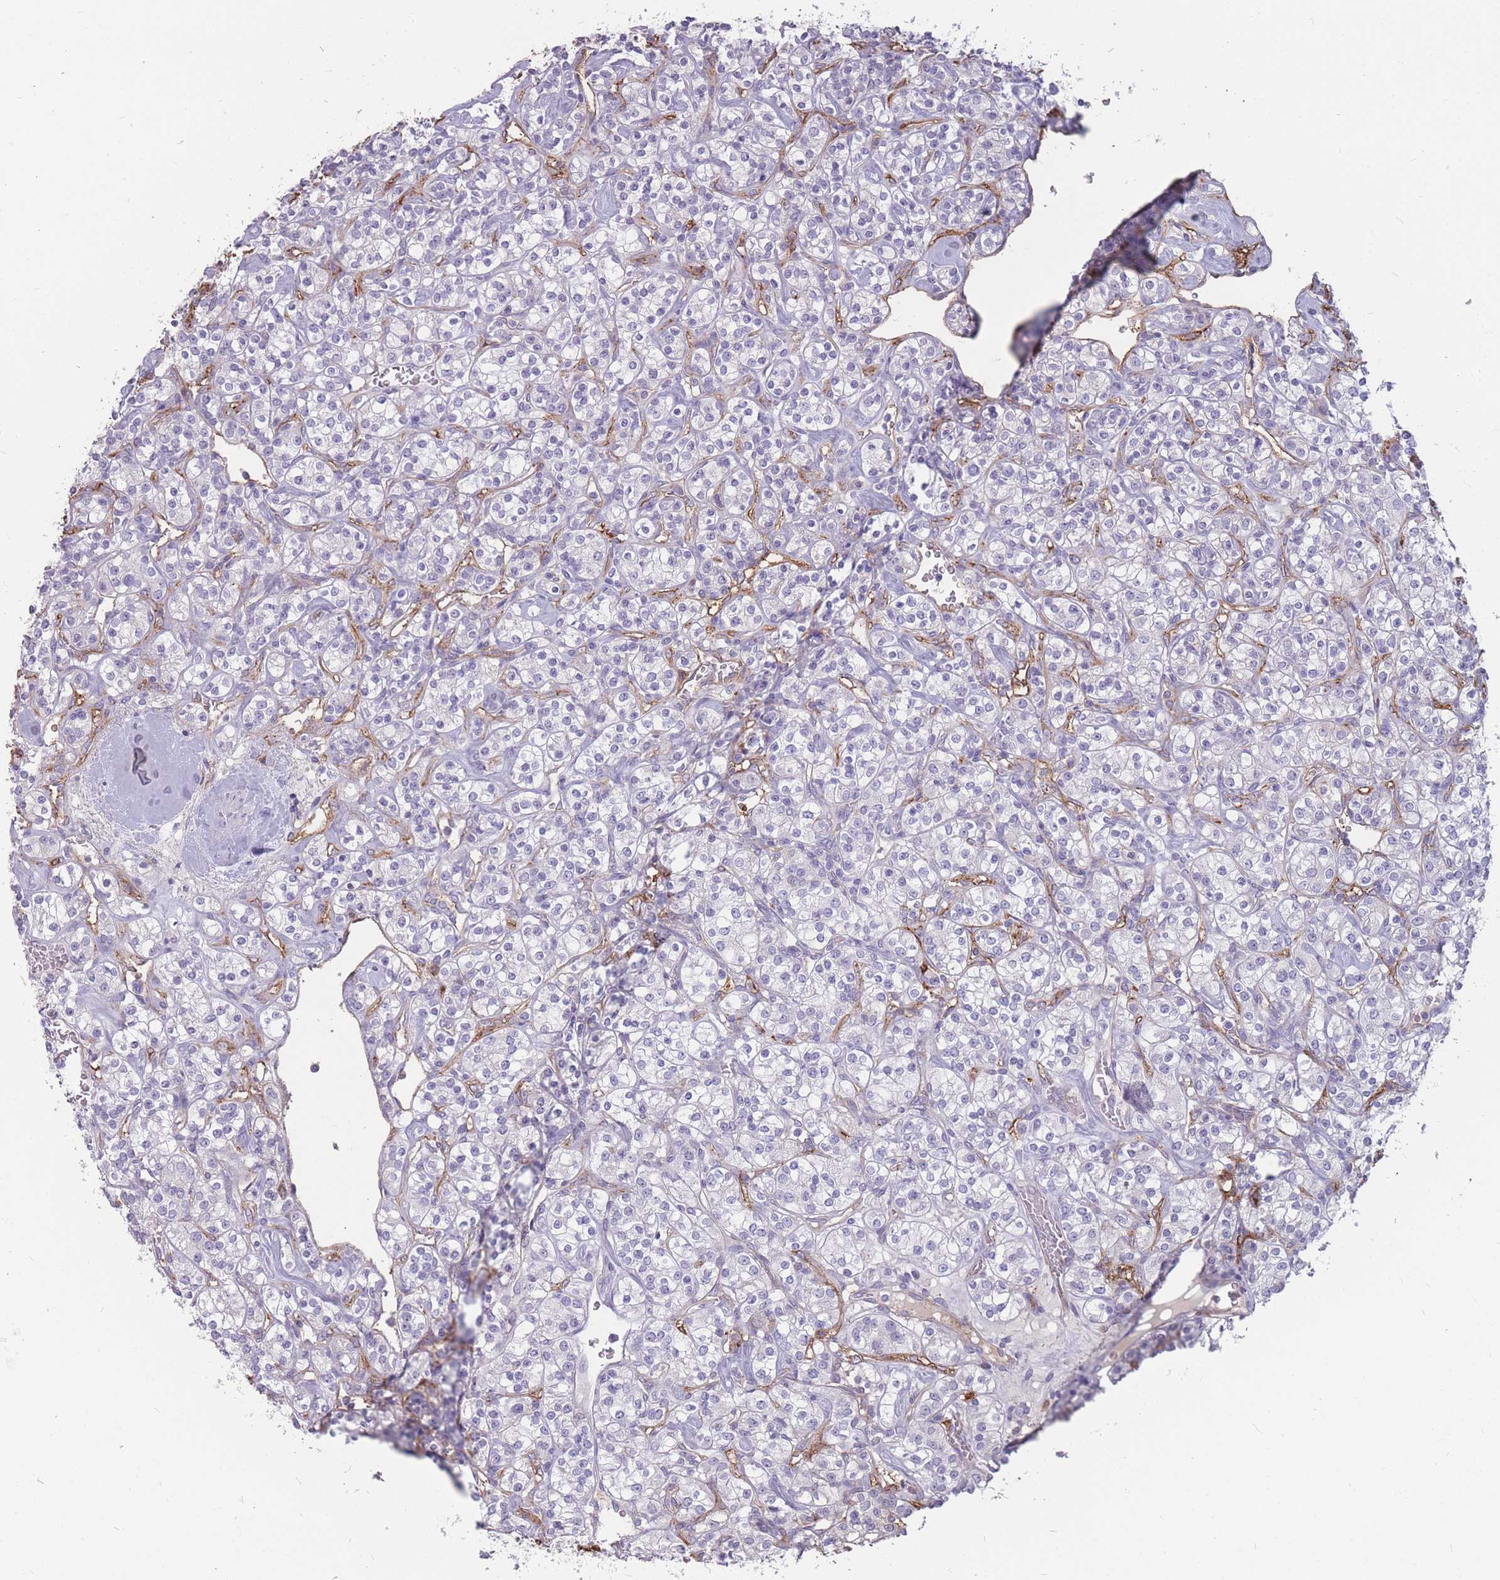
{"staining": {"intensity": "negative", "quantity": "none", "location": "none"}, "tissue": "renal cancer", "cell_type": "Tumor cells", "image_type": "cancer", "snomed": [{"axis": "morphology", "description": "Adenocarcinoma, NOS"}, {"axis": "topography", "description": "Kidney"}], "caption": "High power microscopy micrograph of an immunohistochemistry image of renal adenocarcinoma, revealing no significant staining in tumor cells.", "gene": "GNA11", "patient": {"sex": "male", "age": 77}}